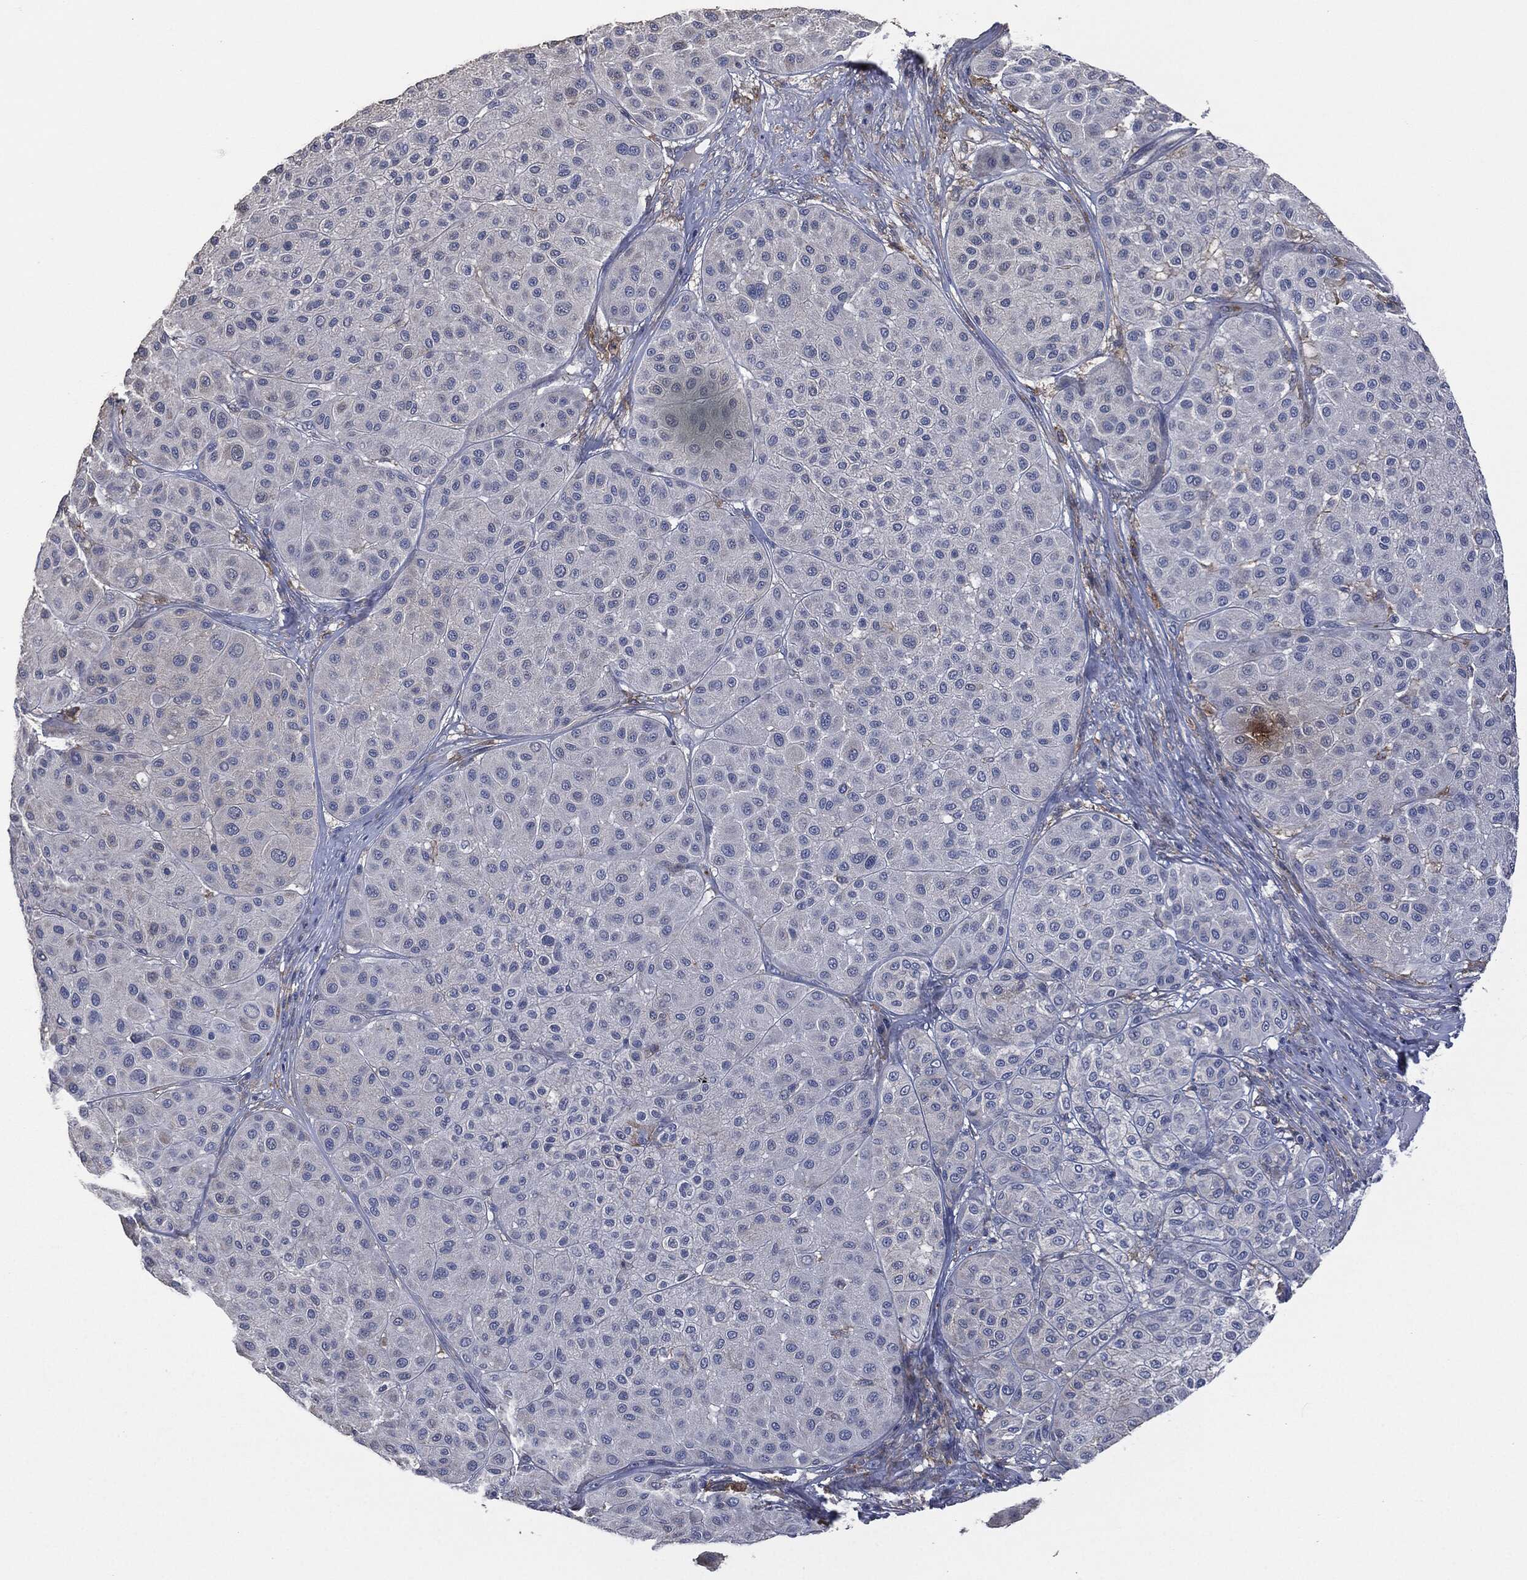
{"staining": {"intensity": "negative", "quantity": "none", "location": "none"}, "tissue": "melanoma", "cell_type": "Tumor cells", "image_type": "cancer", "snomed": [{"axis": "morphology", "description": "Malignant melanoma, Metastatic site"}, {"axis": "topography", "description": "Smooth muscle"}], "caption": "Malignant melanoma (metastatic site) stained for a protein using immunohistochemistry (IHC) demonstrates no expression tumor cells.", "gene": "CD33", "patient": {"sex": "male", "age": 41}}